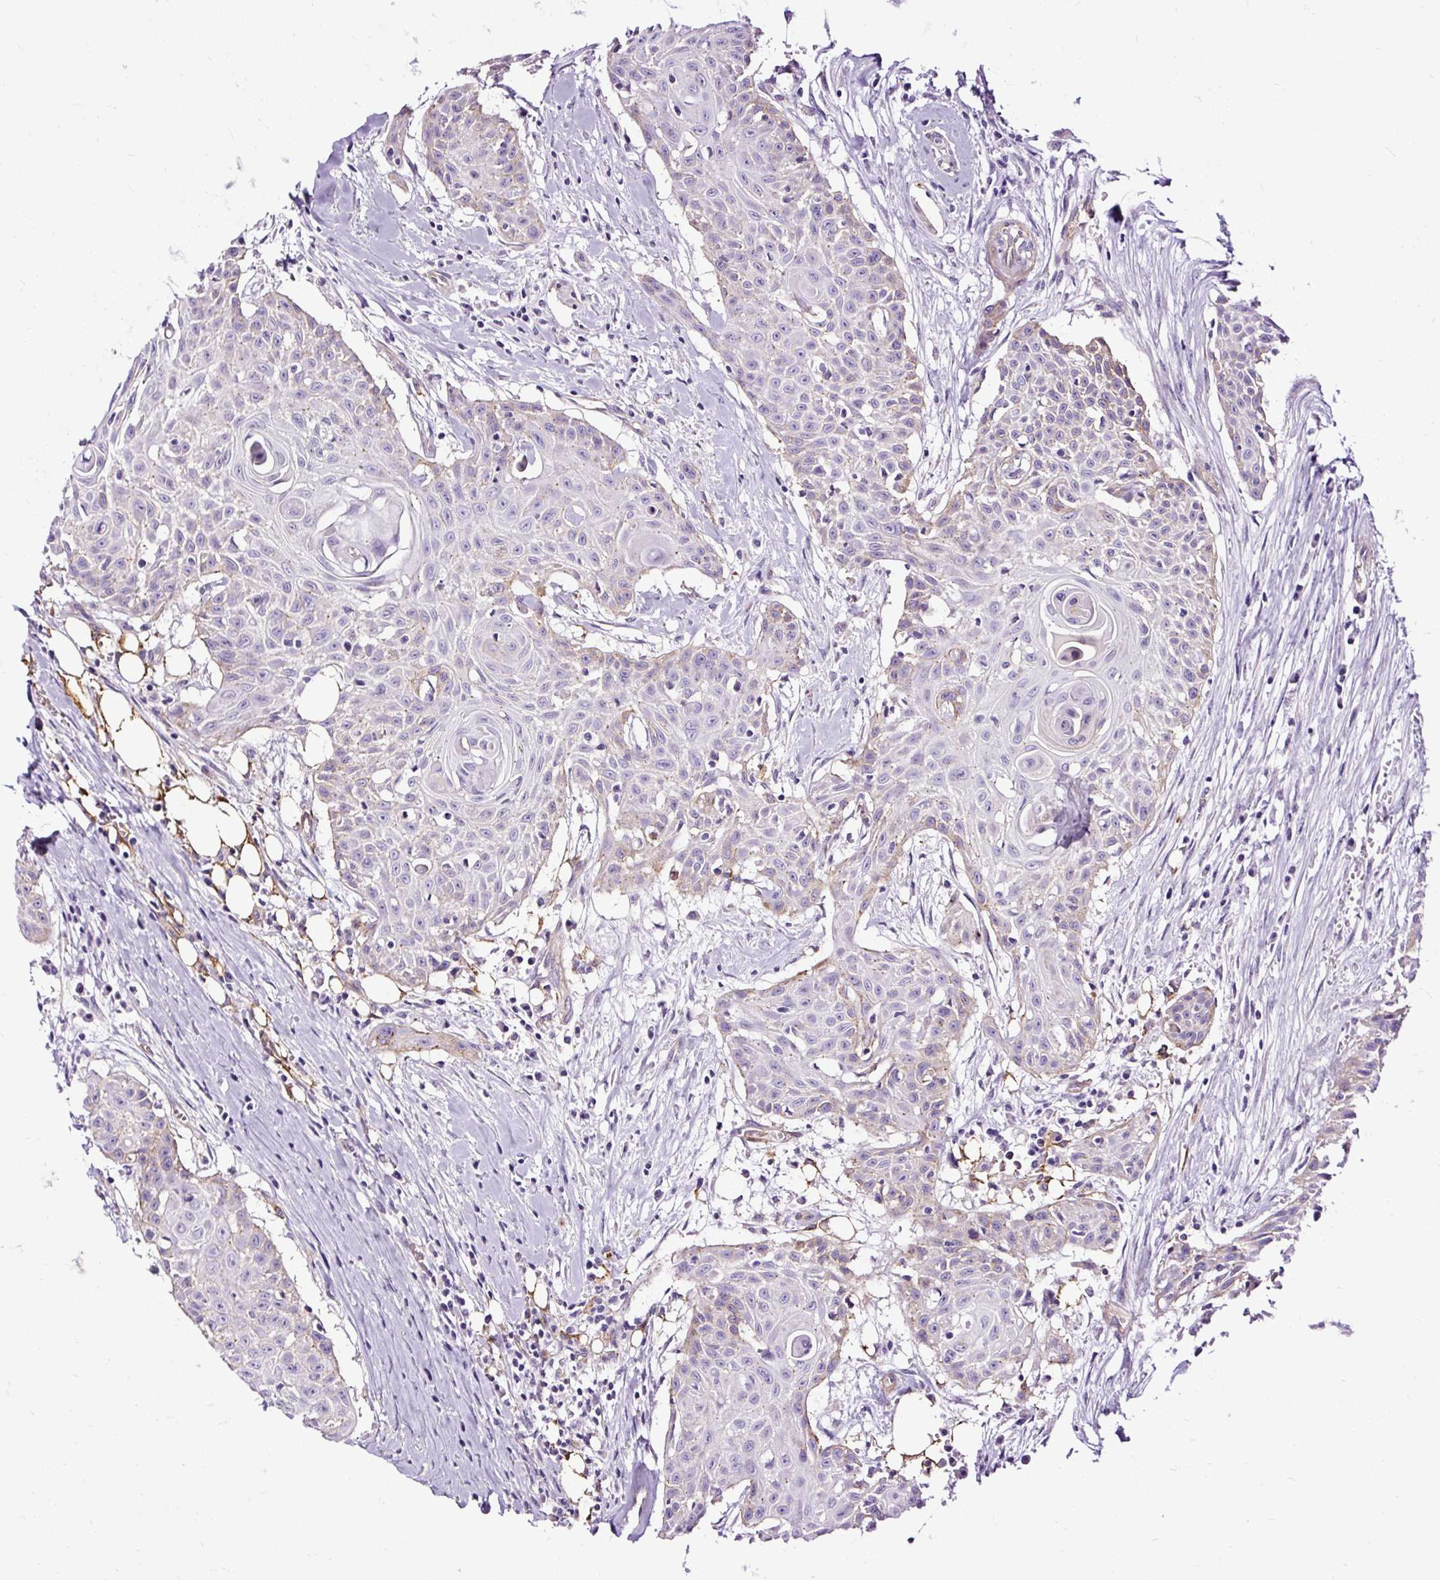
{"staining": {"intensity": "weak", "quantity": "25%-75%", "location": "cytoplasmic/membranous"}, "tissue": "head and neck cancer", "cell_type": "Tumor cells", "image_type": "cancer", "snomed": [{"axis": "morphology", "description": "Squamous cell carcinoma, NOS"}, {"axis": "topography", "description": "Lymph node"}, {"axis": "topography", "description": "Salivary gland"}, {"axis": "topography", "description": "Head-Neck"}], "caption": "Squamous cell carcinoma (head and neck) stained for a protein (brown) shows weak cytoplasmic/membranous positive positivity in approximately 25%-75% of tumor cells.", "gene": "SLC7A8", "patient": {"sex": "female", "age": 74}}